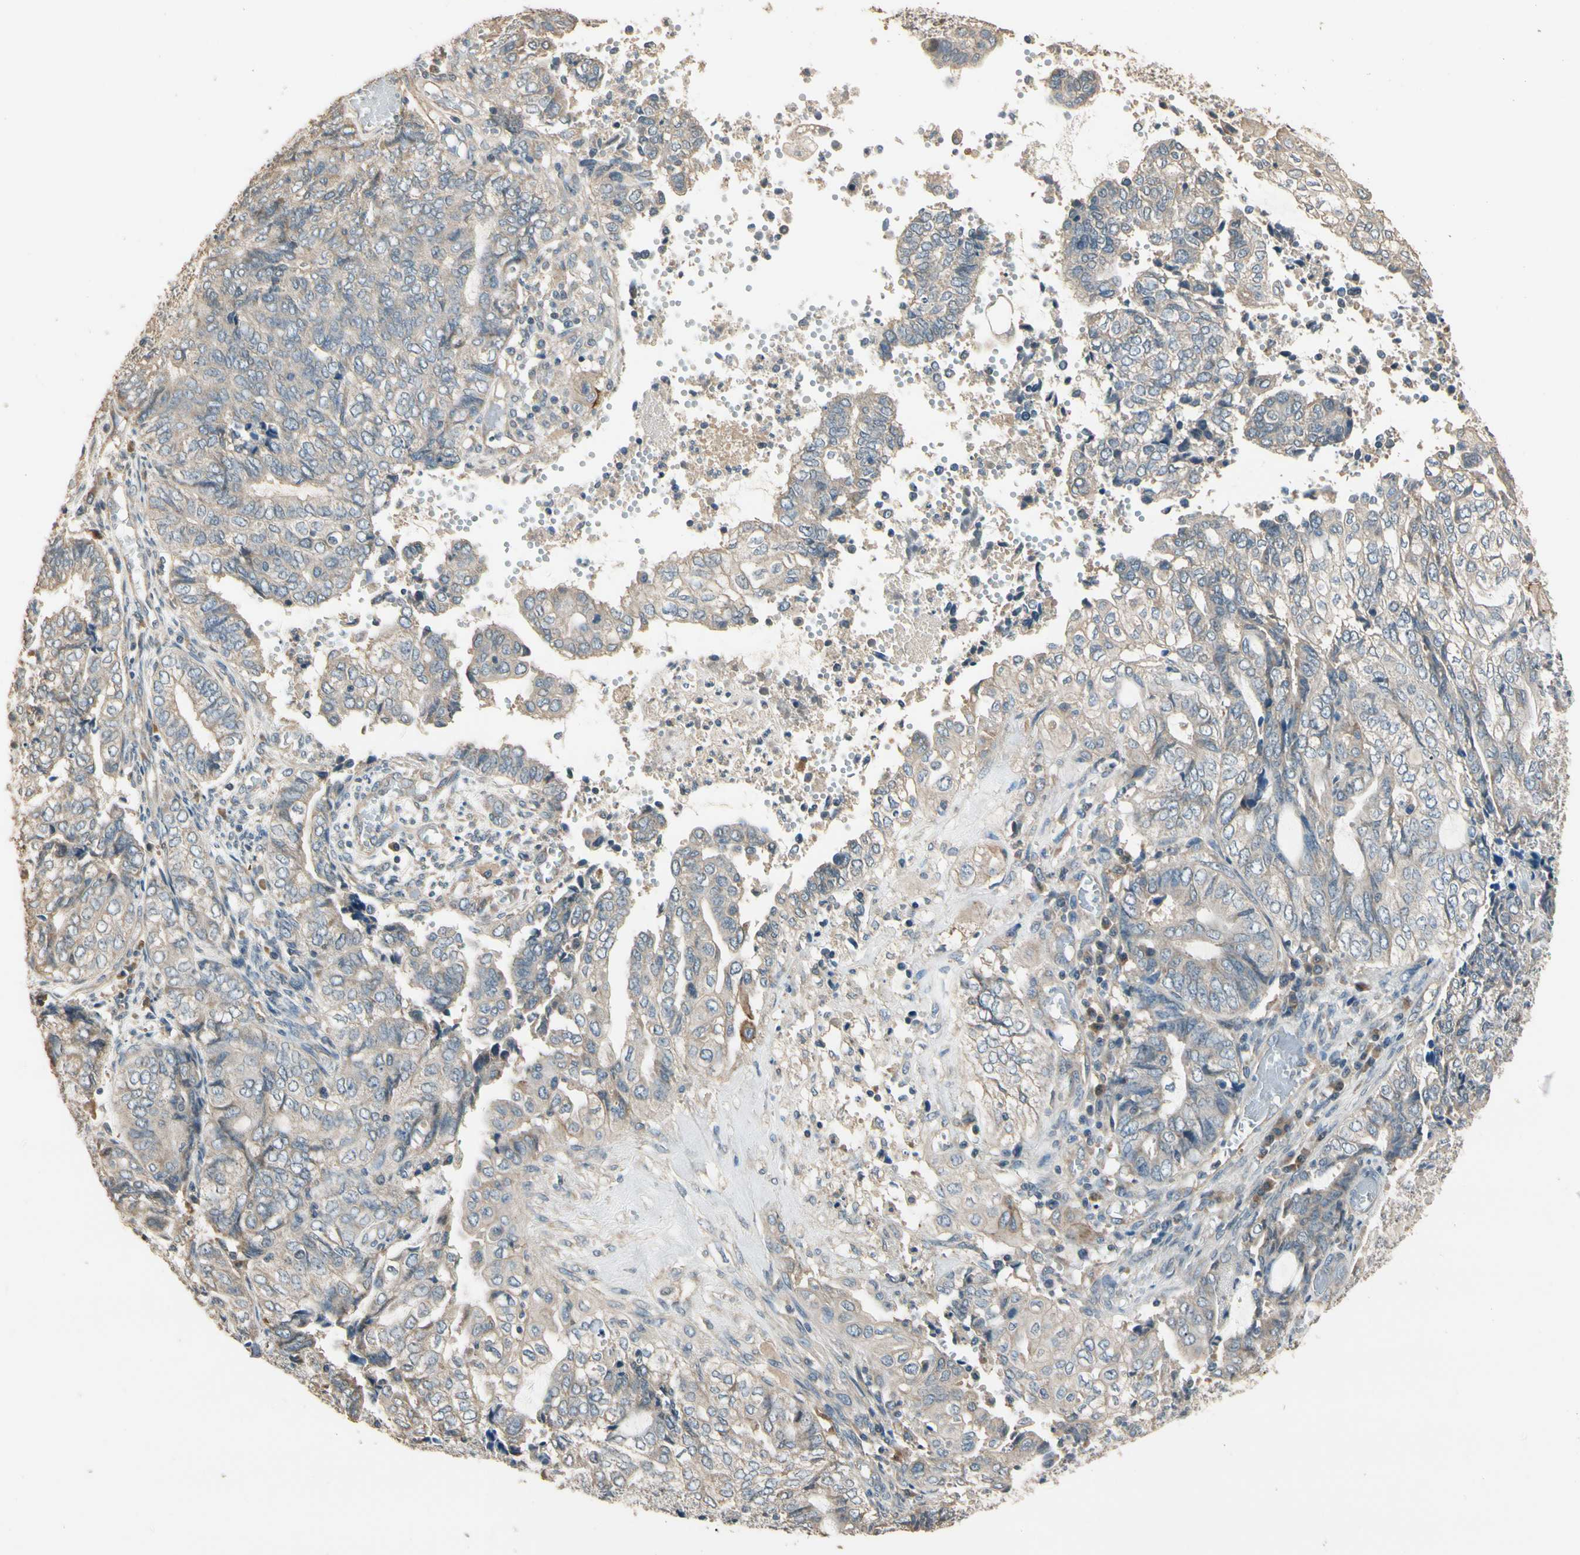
{"staining": {"intensity": "weak", "quantity": "25%-75%", "location": "cytoplasmic/membranous"}, "tissue": "endometrial cancer", "cell_type": "Tumor cells", "image_type": "cancer", "snomed": [{"axis": "morphology", "description": "Adenocarcinoma, NOS"}, {"axis": "topography", "description": "Uterus"}, {"axis": "topography", "description": "Endometrium"}], "caption": "Immunohistochemistry (DAB (3,3'-diaminobenzidine)) staining of human endometrial adenocarcinoma displays weak cytoplasmic/membranous protein positivity in approximately 25%-75% of tumor cells.", "gene": "CDH6", "patient": {"sex": "female", "age": 70}}